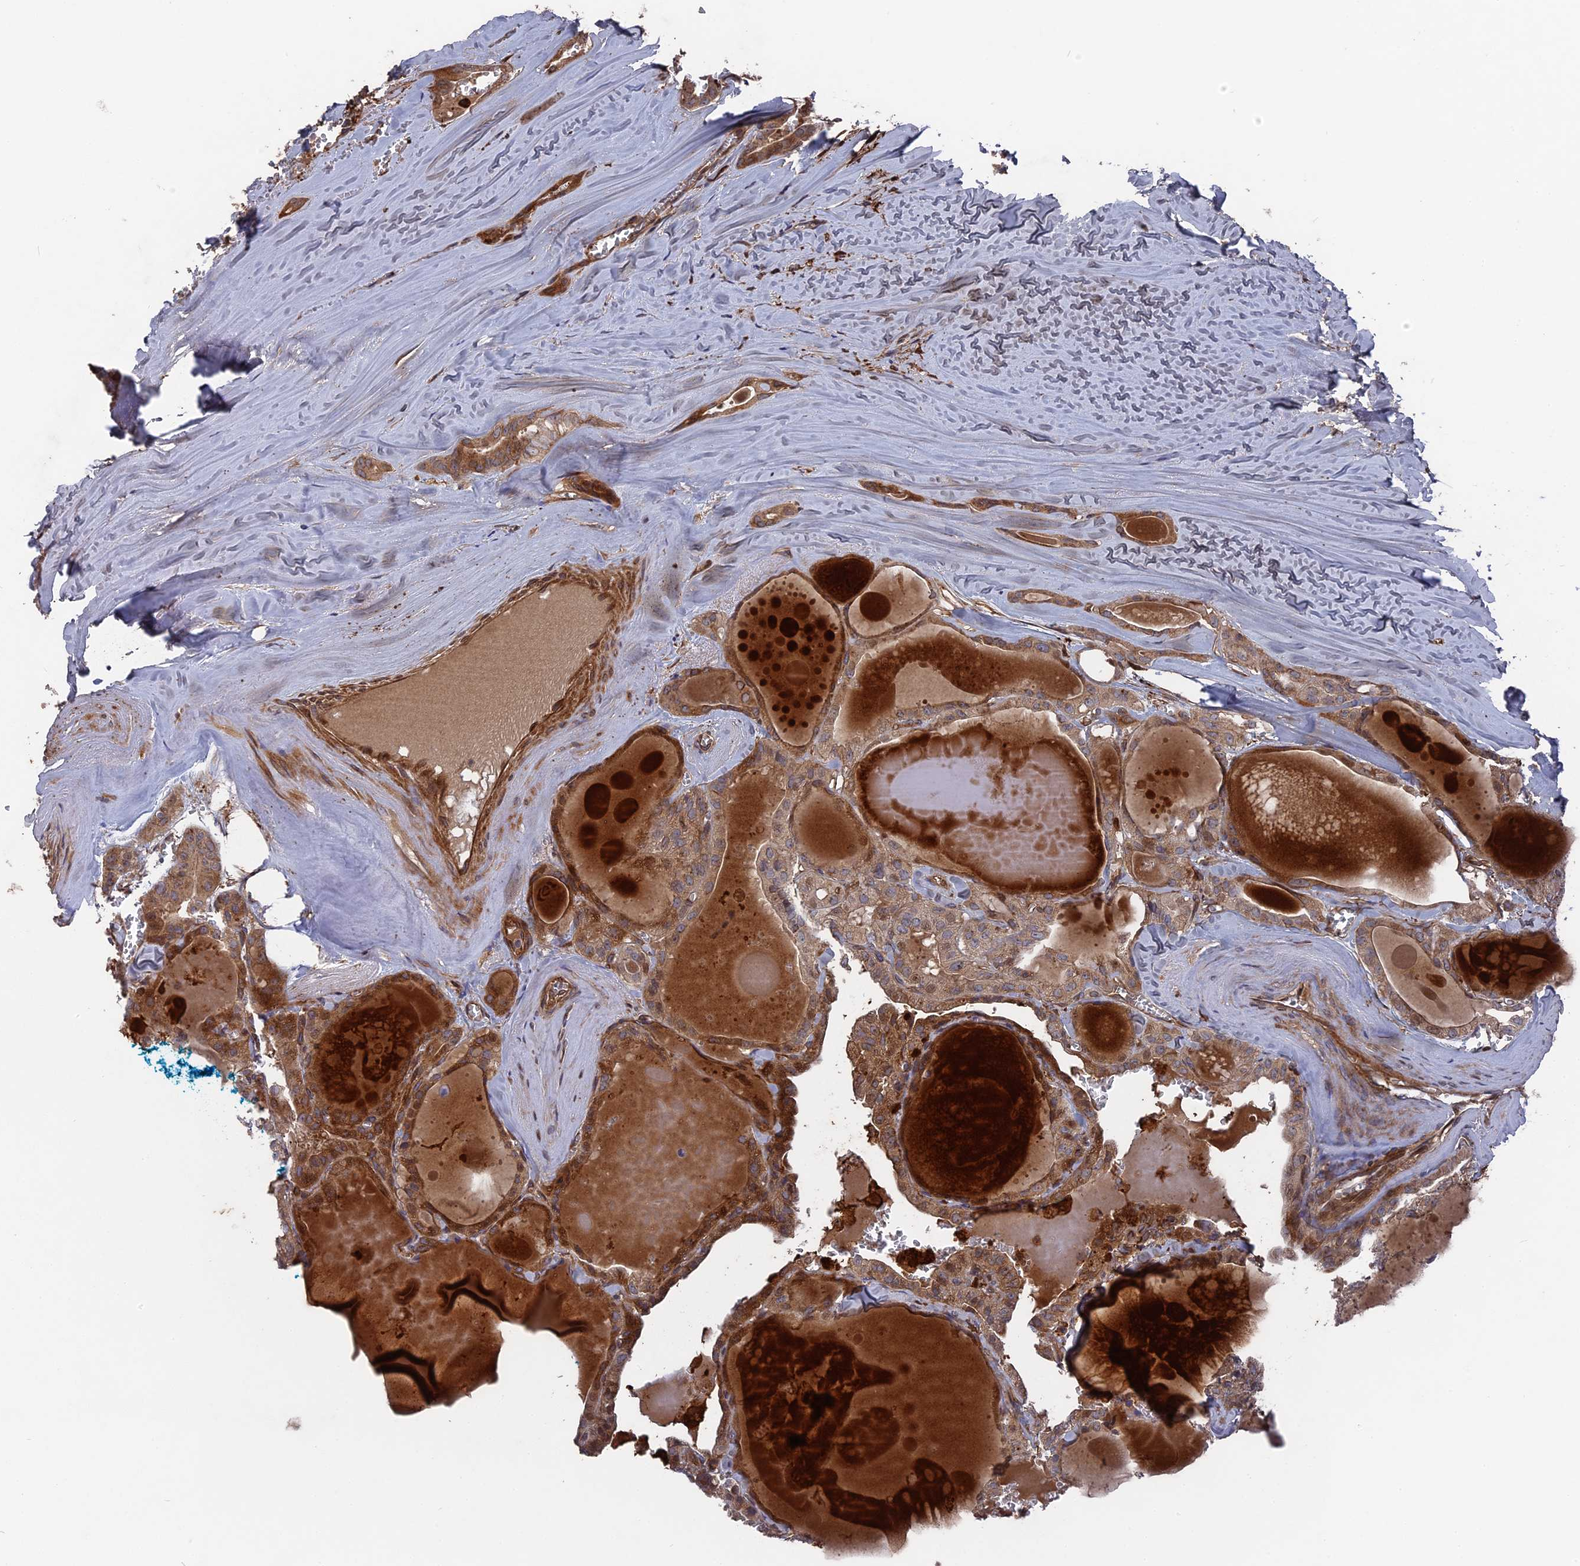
{"staining": {"intensity": "moderate", "quantity": ">75%", "location": "cytoplasmic/membranous"}, "tissue": "thyroid cancer", "cell_type": "Tumor cells", "image_type": "cancer", "snomed": [{"axis": "morphology", "description": "Papillary adenocarcinoma, NOS"}, {"axis": "topography", "description": "Thyroid gland"}], "caption": "This is a histology image of immunohistochemistry (IHC) staining of thyroid cancer, which shows moderate staining in the cytoplasmic/membranous of tumor cells.", "gene": "DEF8", "patient": {"sex": "male", "age": 52}}